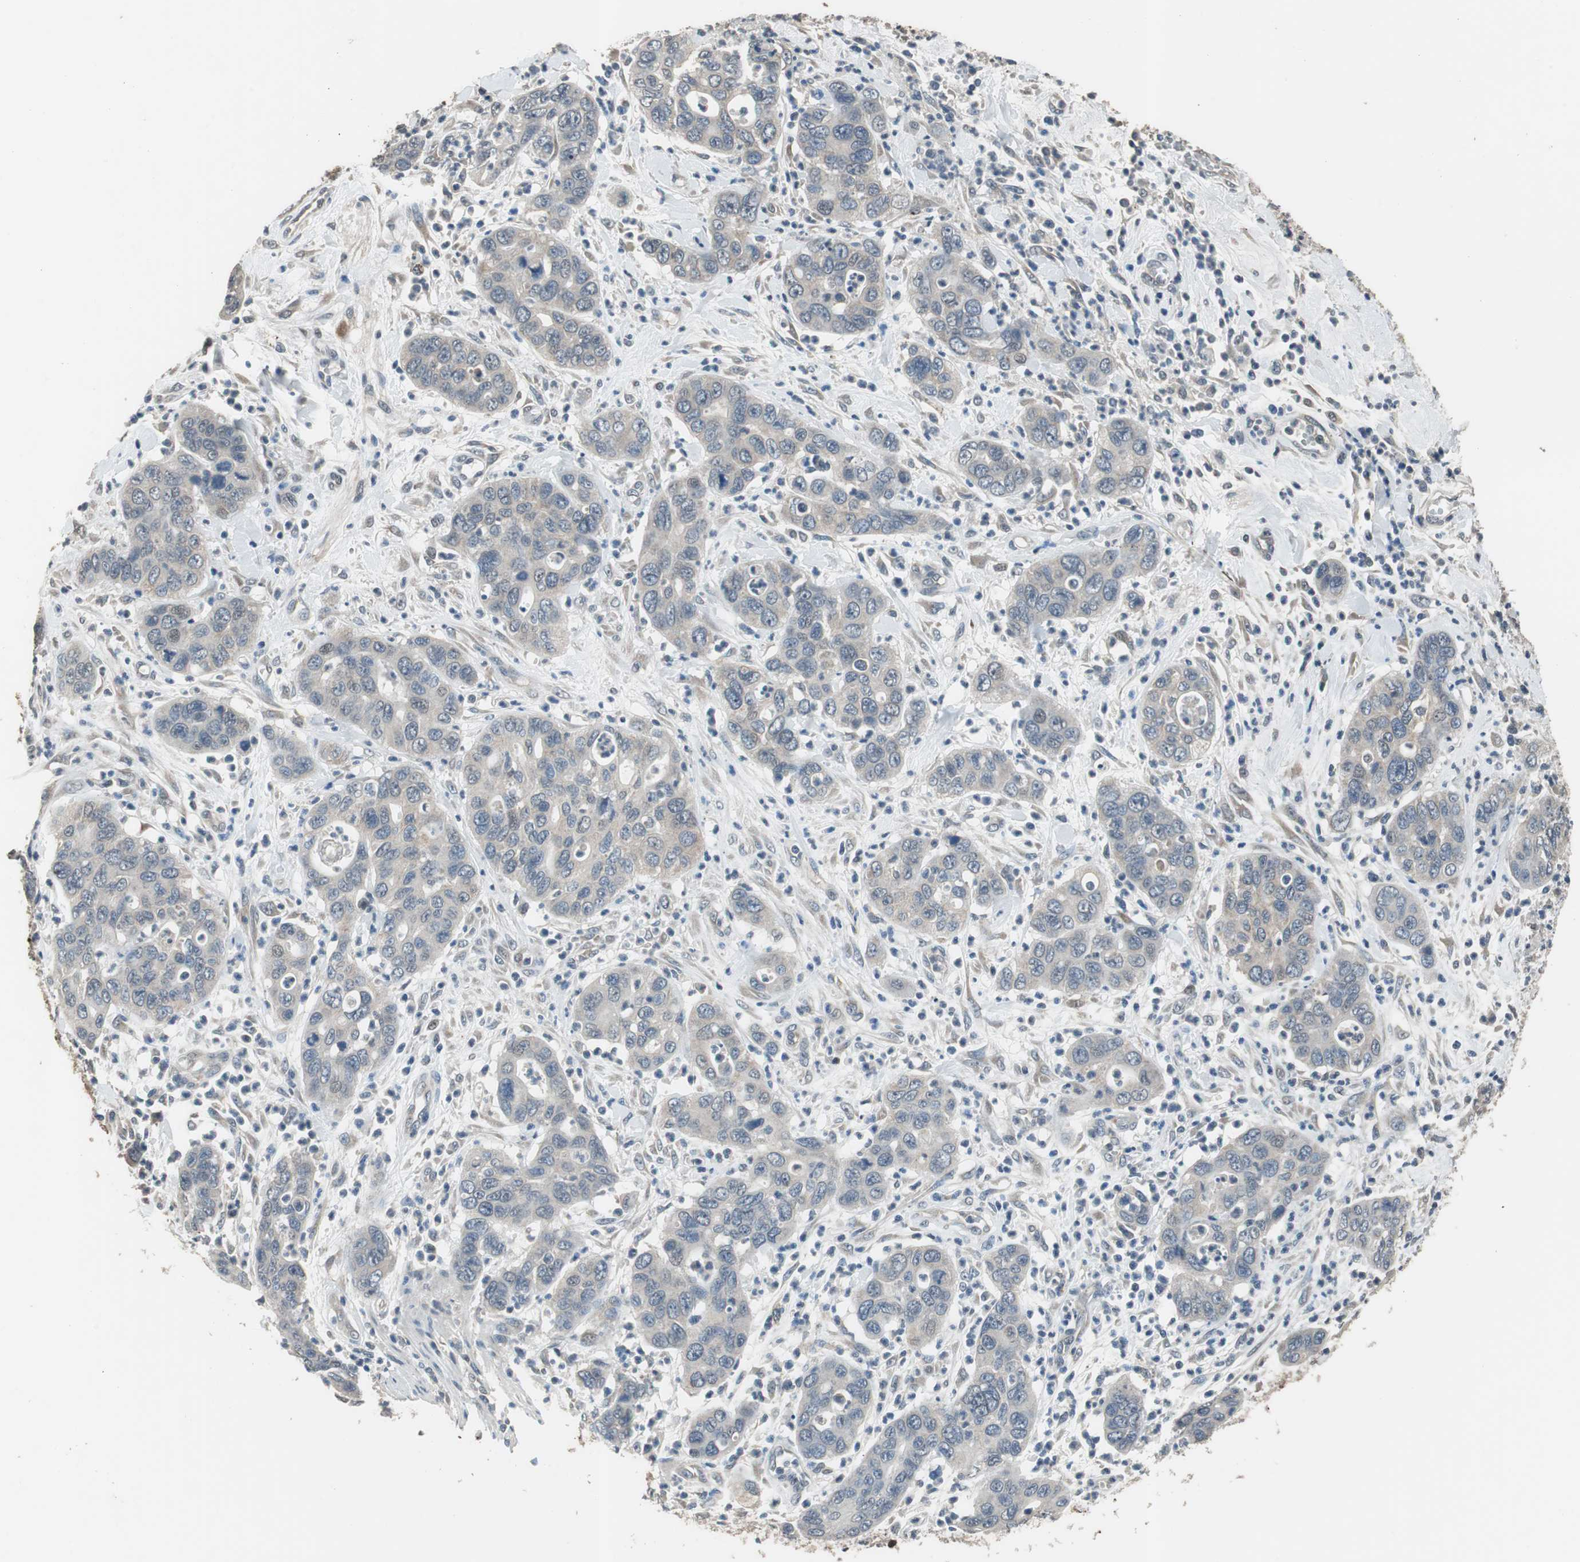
{"staining": {"intensity": "weak", "quantity": "<25%", "location": "cytoplasmic/membranous"}, "tissue": "pancreatic cancer", "cell_type": "Tumor cells", "image_type": "cancer", "snomed": [{"axis": "morphology", "description": "Adenocarcinoma, NOS"}, {"axis": "topography", "description": "Pancreas"}], "caption": "The photomicrograph exhibits no staining of tumor cells in pancreatic cancer.", "gene": "PI4KB", "patient": {"sex": "female", "age": 71}}